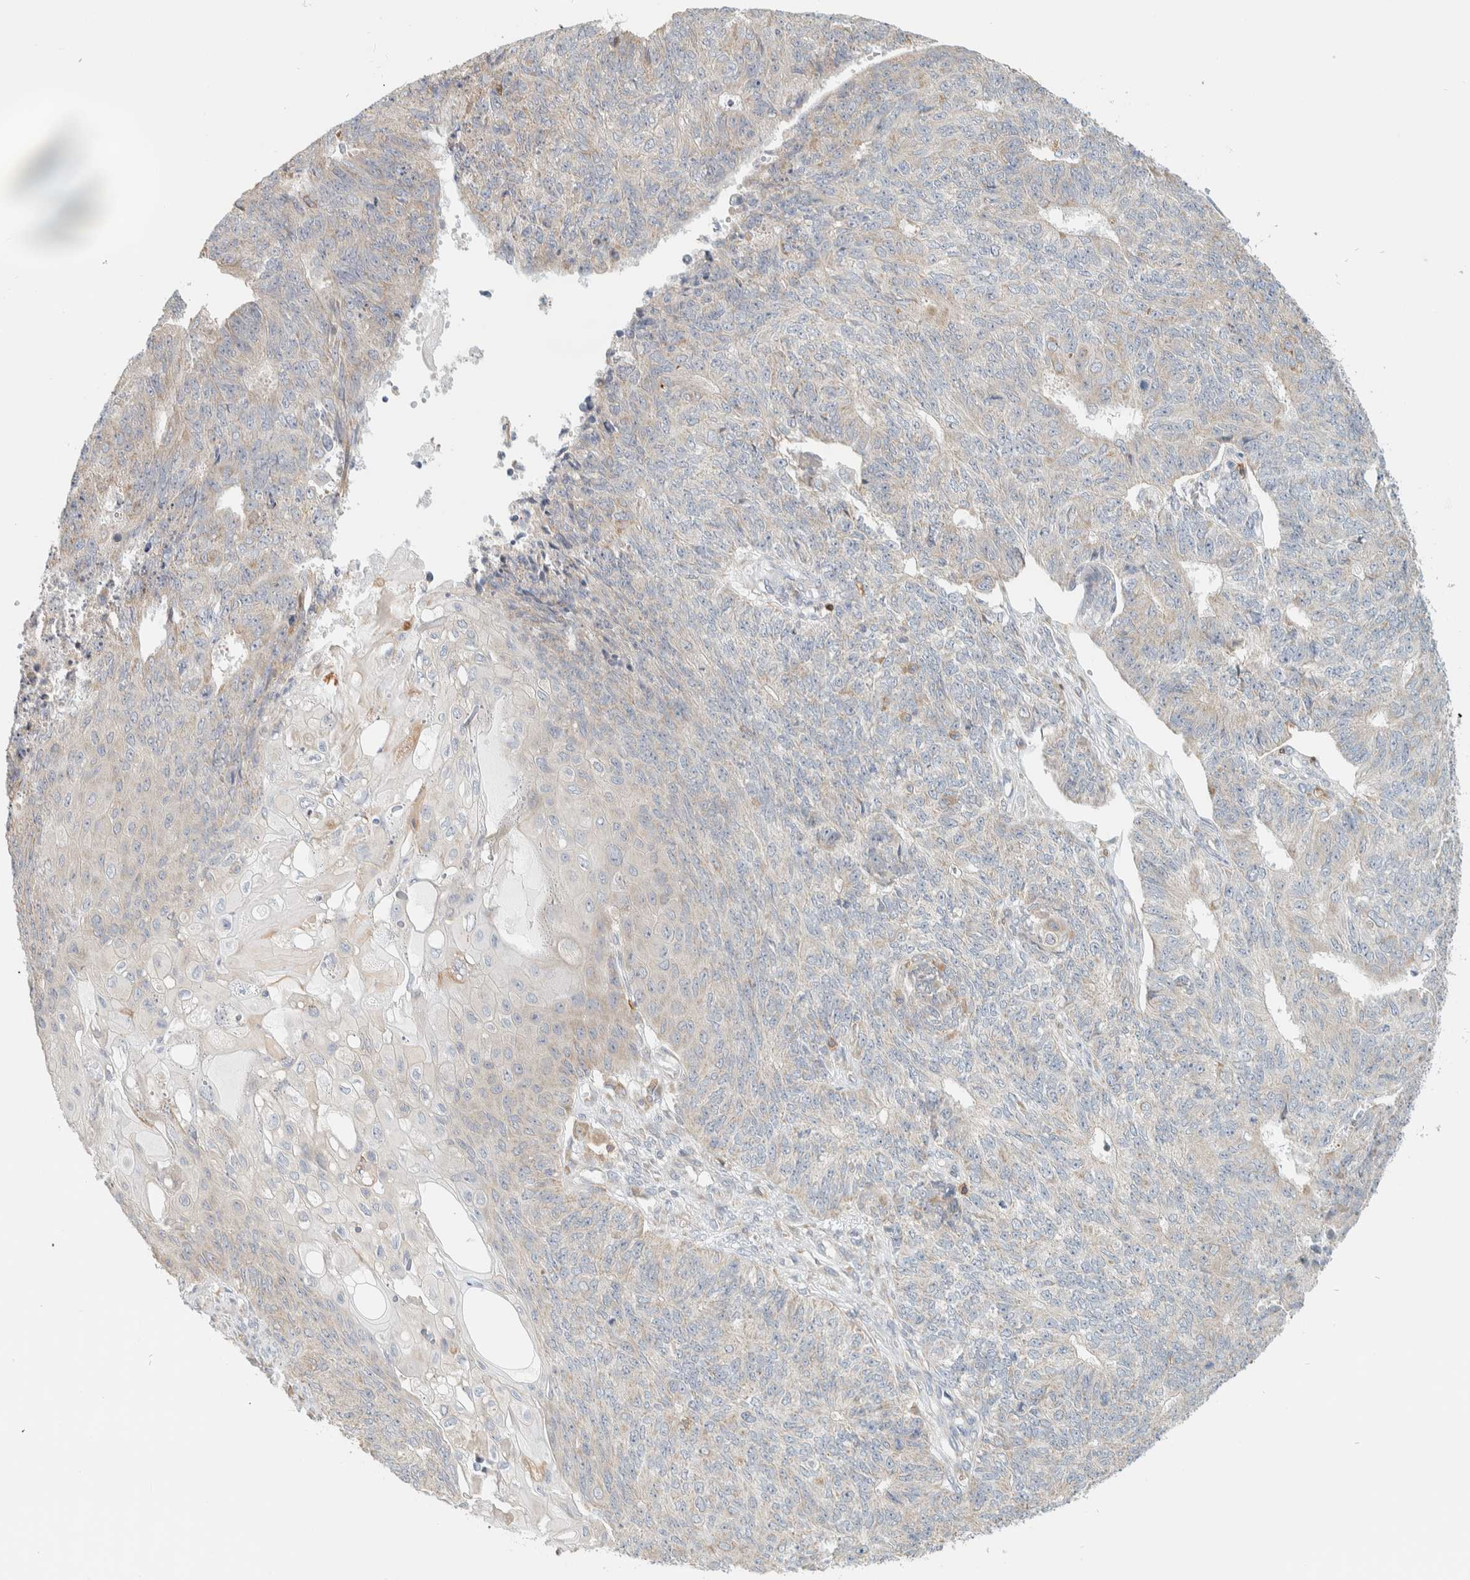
{"staining": {"intensity": "weak", "quantity": "<25%", "location": "cytoplasmic/membranous"}, "tissue": "endometrial cancer", "cell_type": "Tumor cells", "image_type": "cancer", "snomed": [{"axis": "morphology", "description": "Adenocarcinoma, NOS"}, {"axis": "topography", "description": "Endometrium"}], "caption": "The immunohistochemistry image has no significant positivity in tumor cells of endometrial adenocarcinoma tissue. The staining is performed using DAB (3,3'-diaminobenzidine) brown chromogen with nuclei counter-stained in using hematoxylin.", "gene": "CCDC57", "patient": {"sex": "female", "age": 32}}